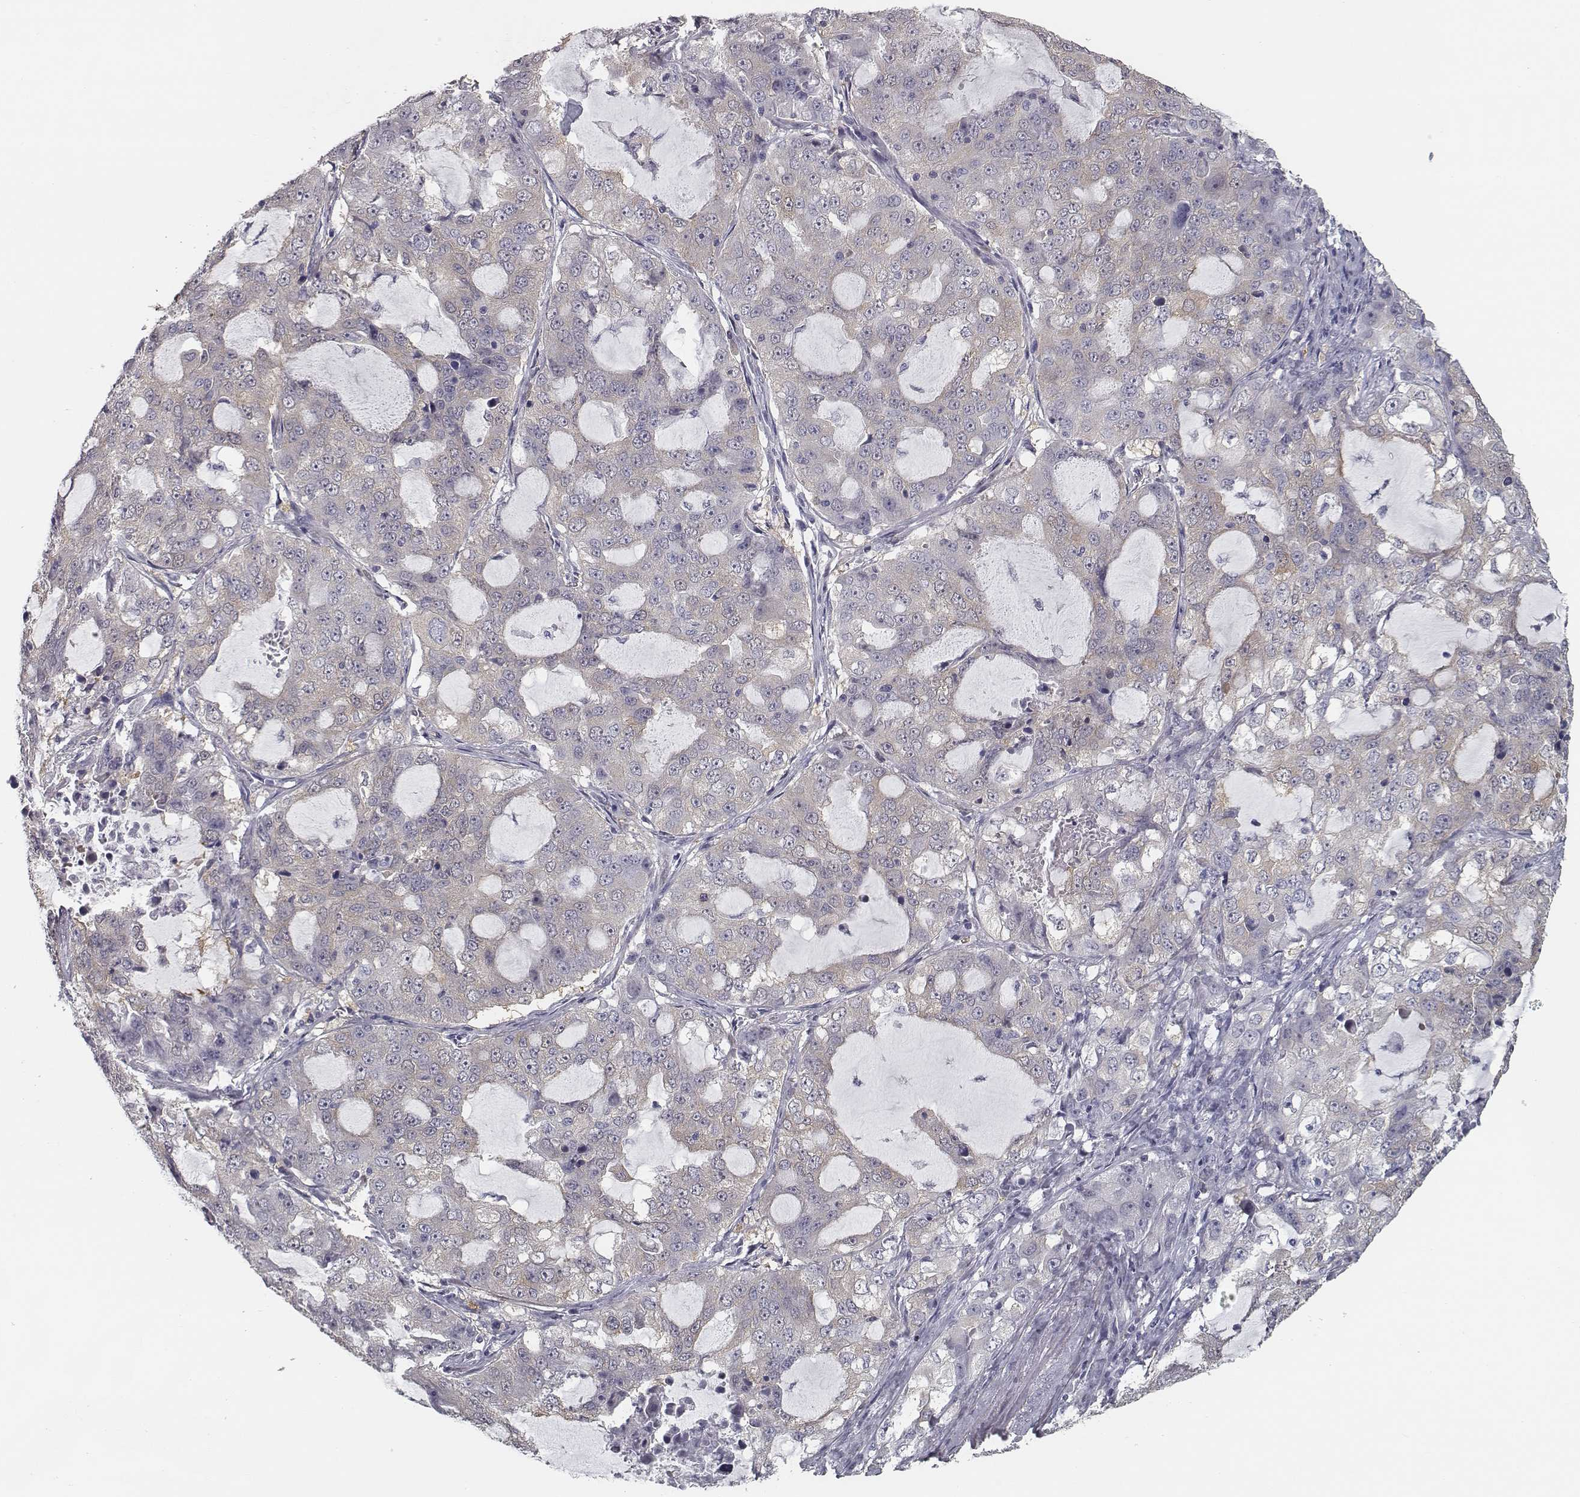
{"staining": {"intensity": "negative", "quantity": "none", "location": "none"}, "tissue": "lung cancer", "cell_type": "Tumor cells", "image_type": "cancer", "snomed": [{"axis": "morphology", "description": "Adenocarcinoma, NOS"}, {"axis": "topography", "description": "Lung"}], "caption": "IHC histopathology image of neoplastic tissue: lung cancer stained with DAB (3,3'-diaminobenzidine) demonstrates no significant protein staining in tumor cells.", "gene": "ISYNA1", "patient": {"sex": "female", "age": 61}}